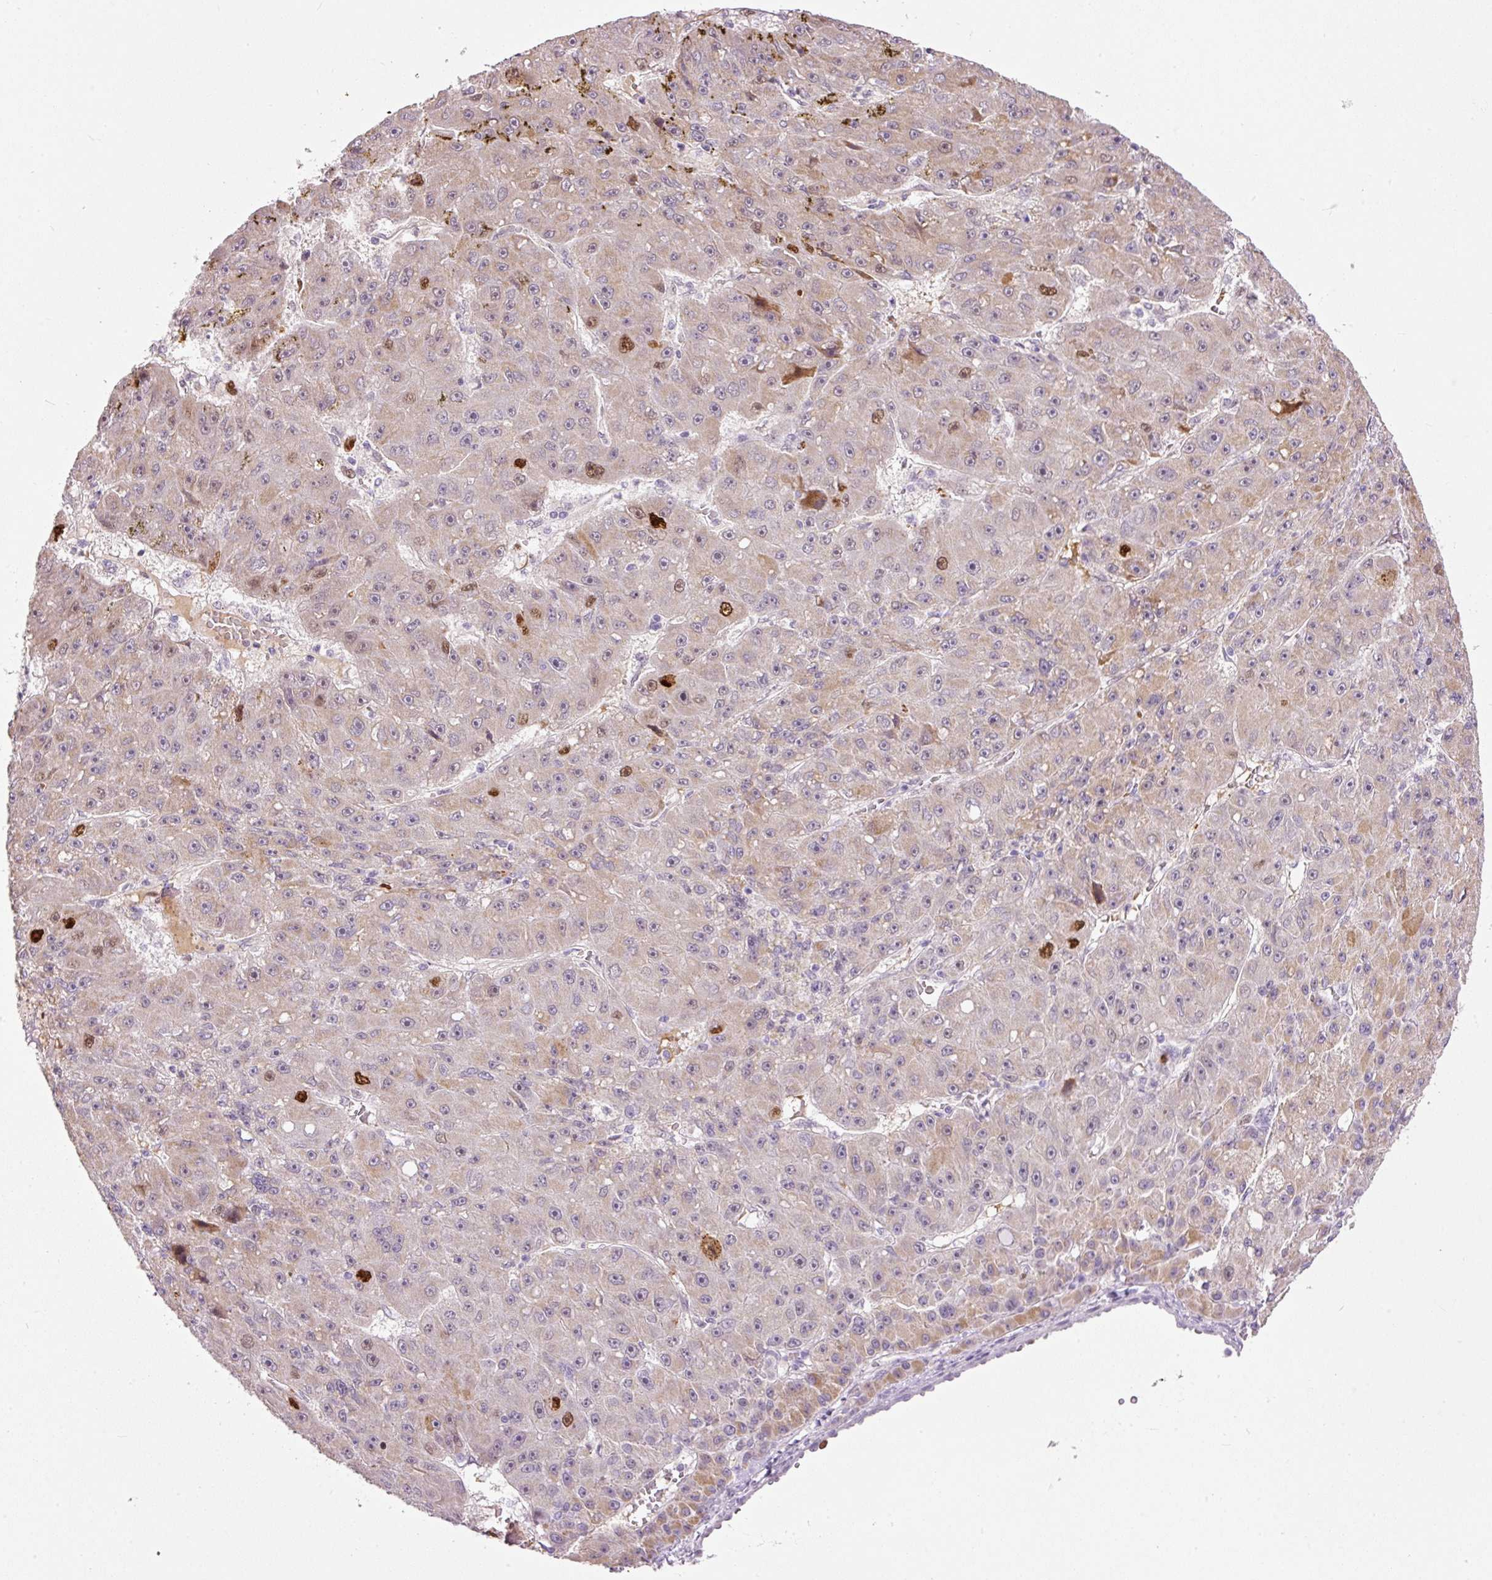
{"staining": {"intensity": "strong", "quantity": "<25%", "location": "cytoplasmic/membranous,nuclear"}, "tissue": "liver cancer", "cell_type": "Tumor cells", "image_type": "cancer", "snomed": [{"axis": "morphology", "description": "Carcinoma, Hepatocellular, NOS"}, {"axis": "topography", "description": "Liver"}], "caption": "Immunohistochemistry (IHC) histopathology image of hepatocellular carcinoma (liver) stained for a protein (brown), which demonstrates medium levels of strong cytoplasmic/membranous and nuclear expression in about <25% of tumor cells.", "gene": "KPNA2", "patient": {"sex": "male", "age": 67}}